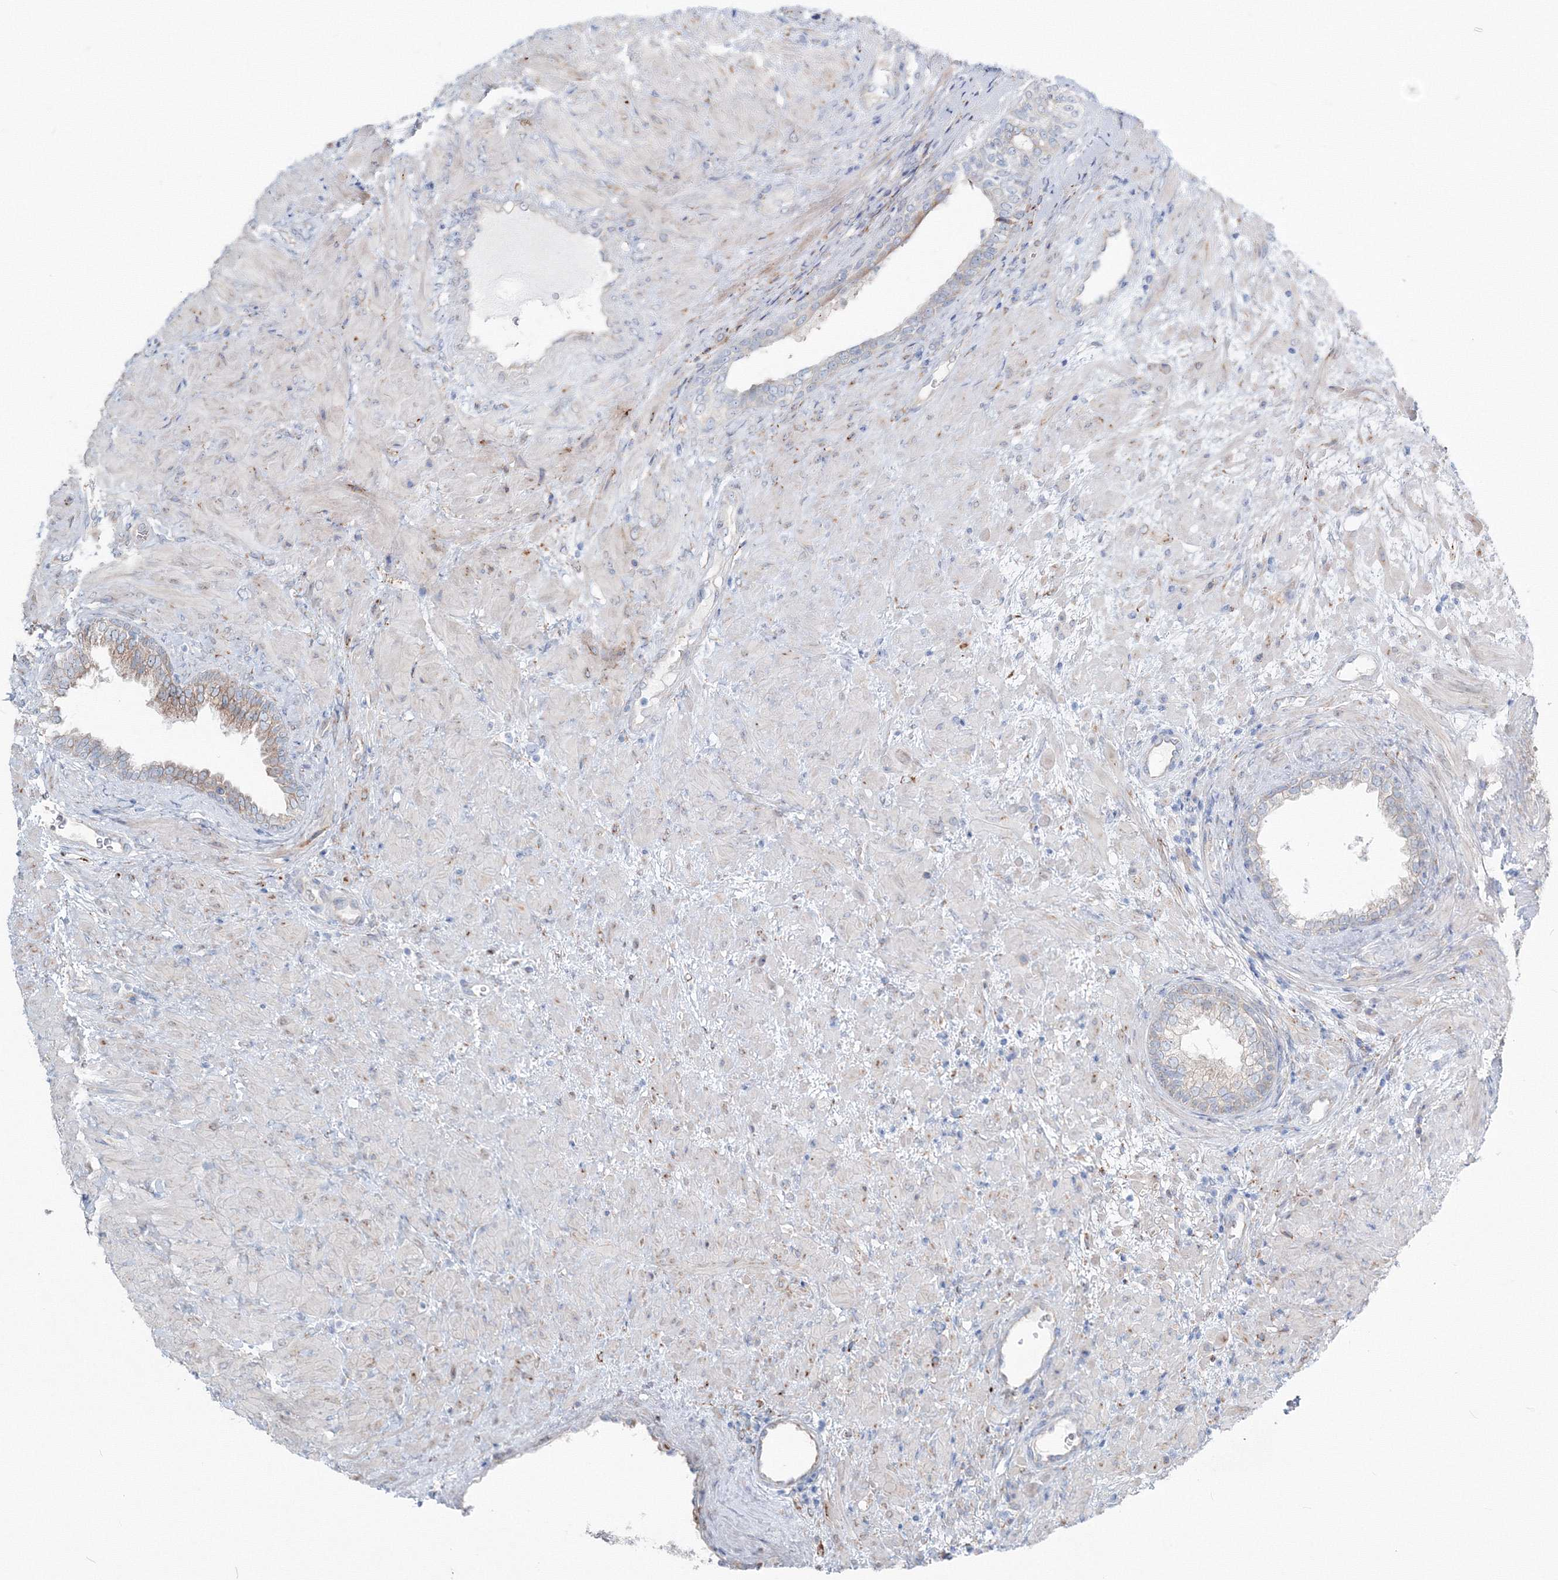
{"staining": {"intensity": "weak", "quantity": "25%-75%", "location": "cytoplasmic/membranous"}, "tissue": "prostate", "cell_type": "Glandular cells", "image_type": "normal", "snomed": [{"axis": "morphology", "description": "Normal tissue, NOS"}, {"axis": "topography", "description": "Prostate"}], "caption": "Immunohistochemistry staining of normal prostate, which exhibits low levels of weak cytoplasmic/membranous expression in approximately 25%-75% of glandular cells indicating weak cytoplasmic/membranous protein positivity. The staining was performed using DAB (3,3'-diaminobenzidine) (brown) for protein detection and nuclei were counterstained in hematoxylin (blue).", "gene": "ENSG00000285283", "patient": {"sex": "male", "age": 76}}